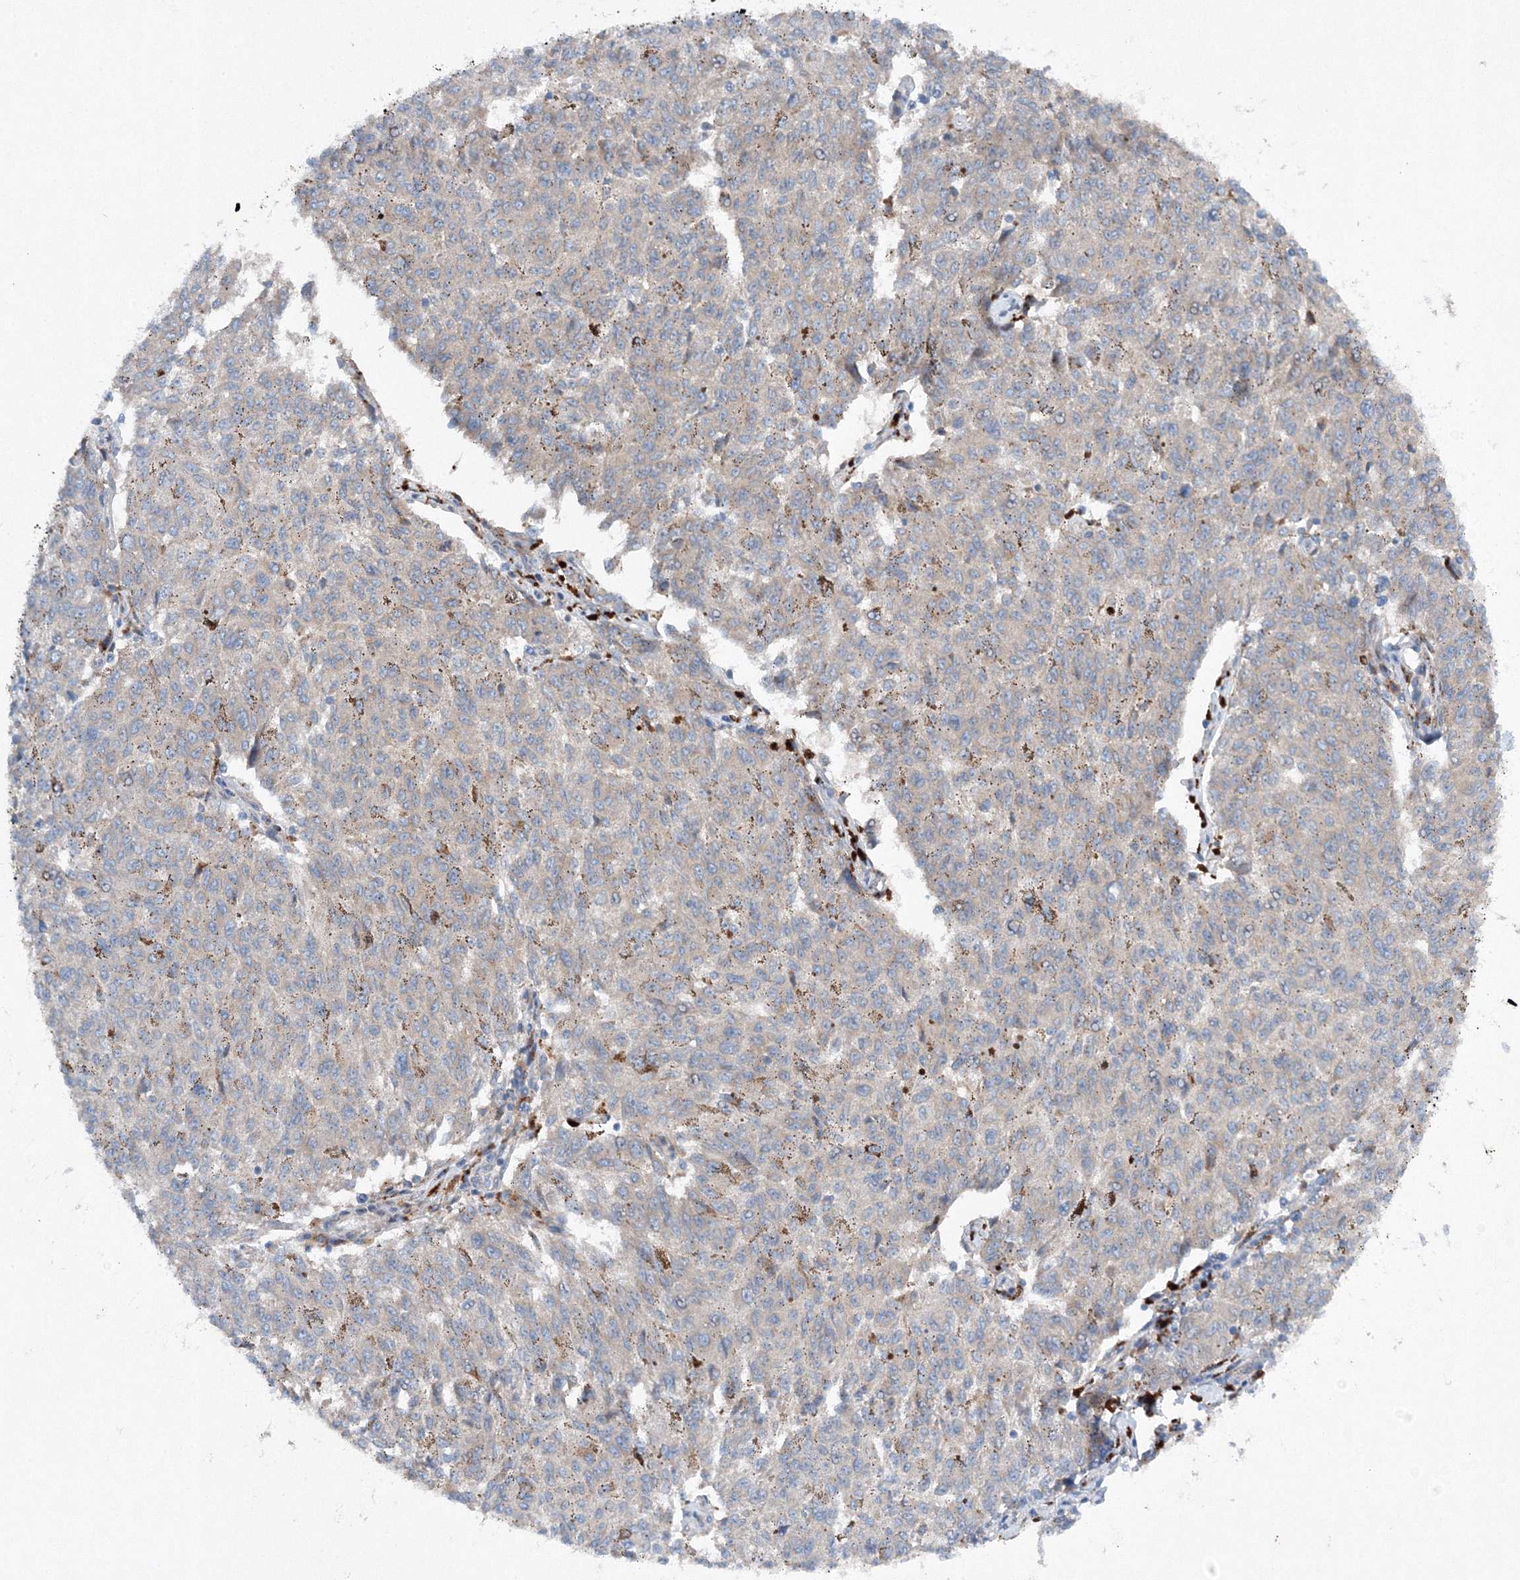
{"staining": {"intensity": "moderate", "quantity": ">75%", "location": "cytoplasmic/membranous,nuclear"}, "tissue": "melanoma", "cell_type": "Tumor cells", "image_type": "cancer", "snomed": [{"axis": "morphology", "description": "Malignant melanoma, NOS"}, {"axis": "topography", "description": "Skin"}], "caption": "Melanoma stained with immunohistochemistry (IHC) exhibits moderate cytoplasmic/membranous and nuclear expression in about >75% of tumor cells.", "gene": "SLC36A1", "patient": {"sex": "female", "age": 72}}